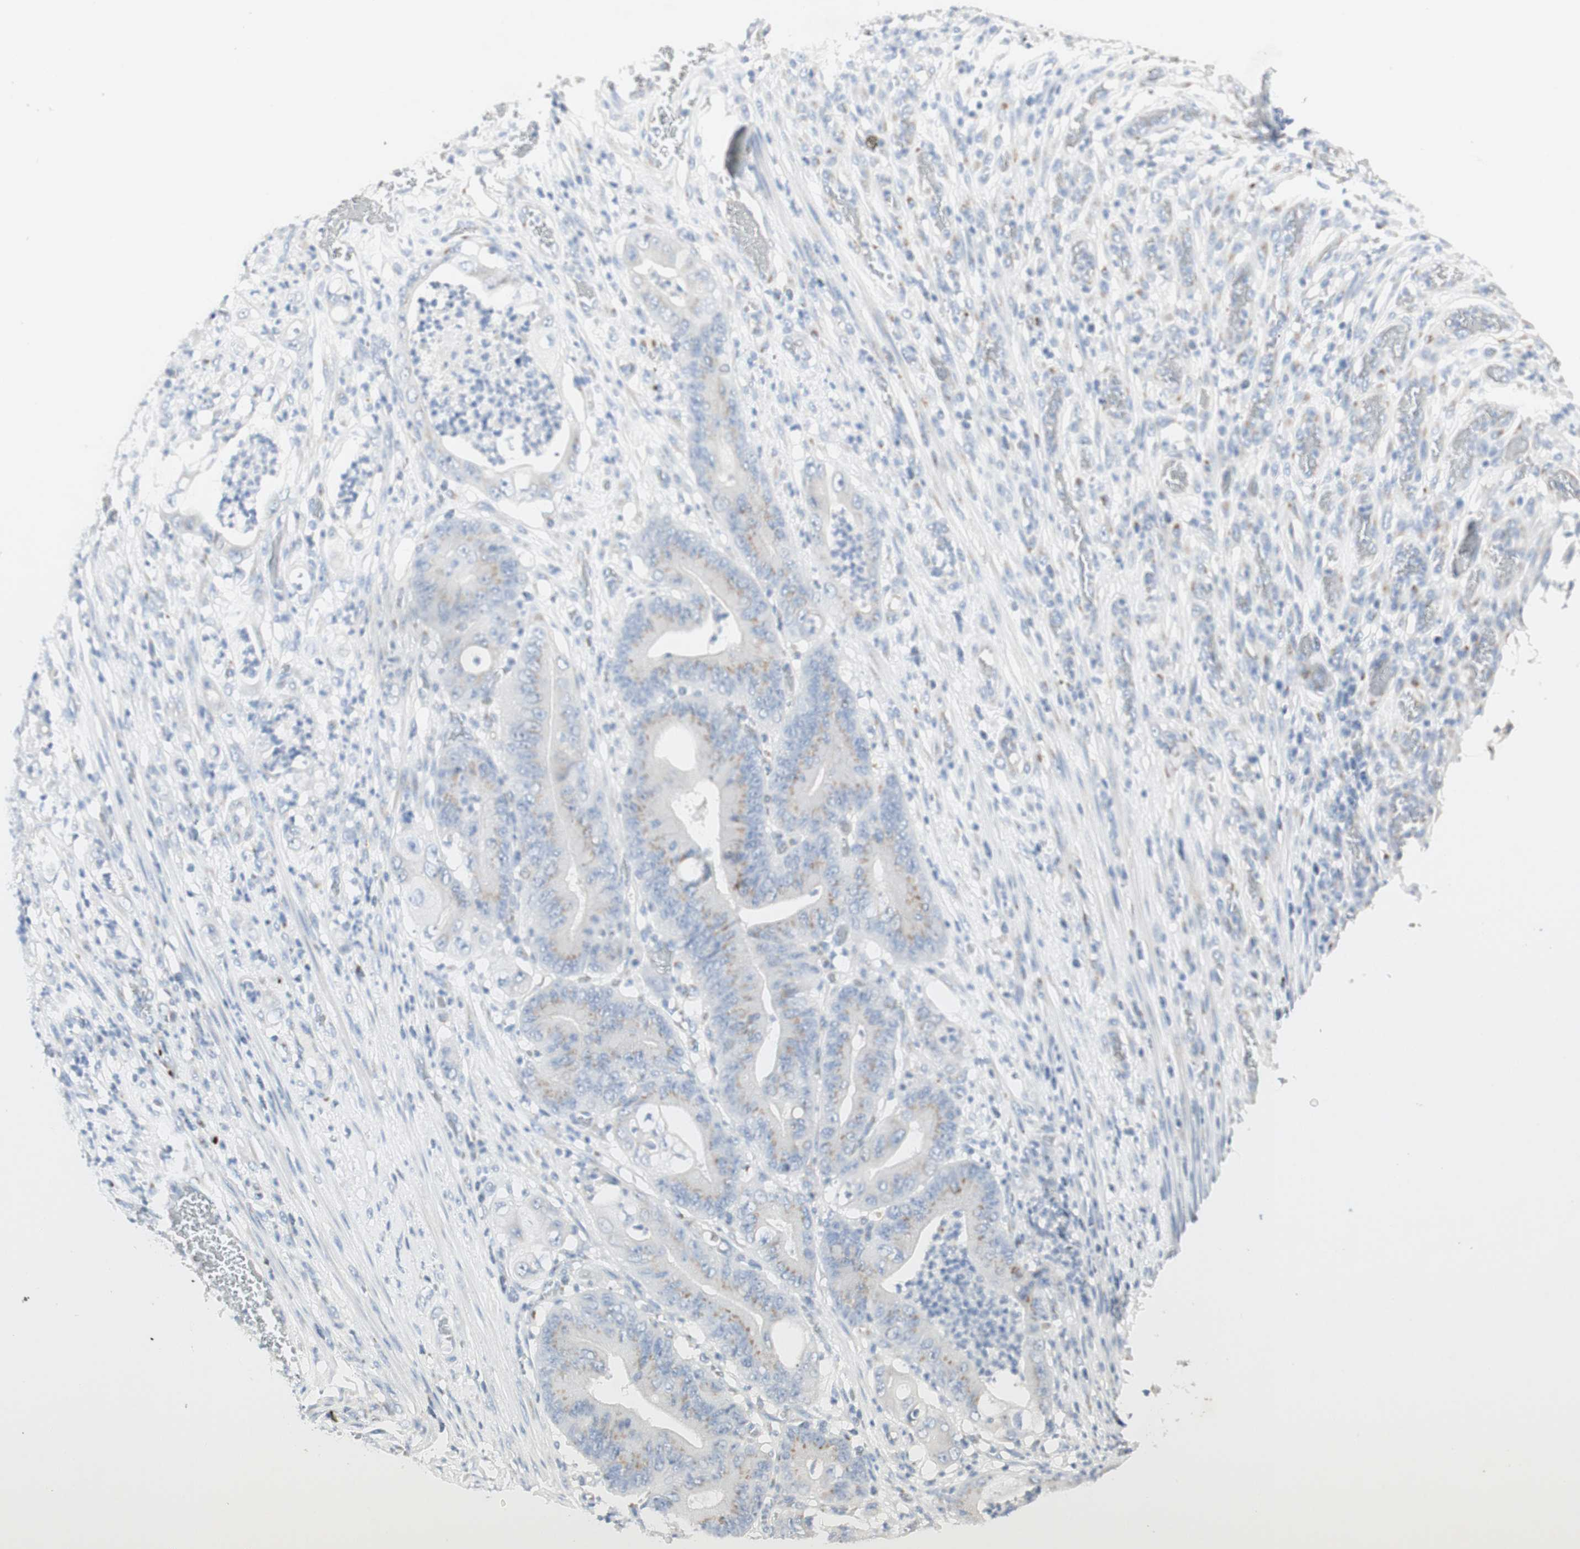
{"staining": {"intensity": "weak", "quantity": "<25%", "location": "cytoplasmic/membranous"}, "tissue": "stomach cancer", "cell_type": "Tumor cells", "image_type": "cancer", "snomed": [{"axis": "morphology", "description": "Adenocarcinoma, NOS"}, {"axis": "topography", "description": "Stomach"}], "caption": "Micrograph shows no significant protein positivity in tumor cells of adenocarcinoma (stomach).", "gene": "MANEA", "patient": {"sex": "female", "age": 73}}